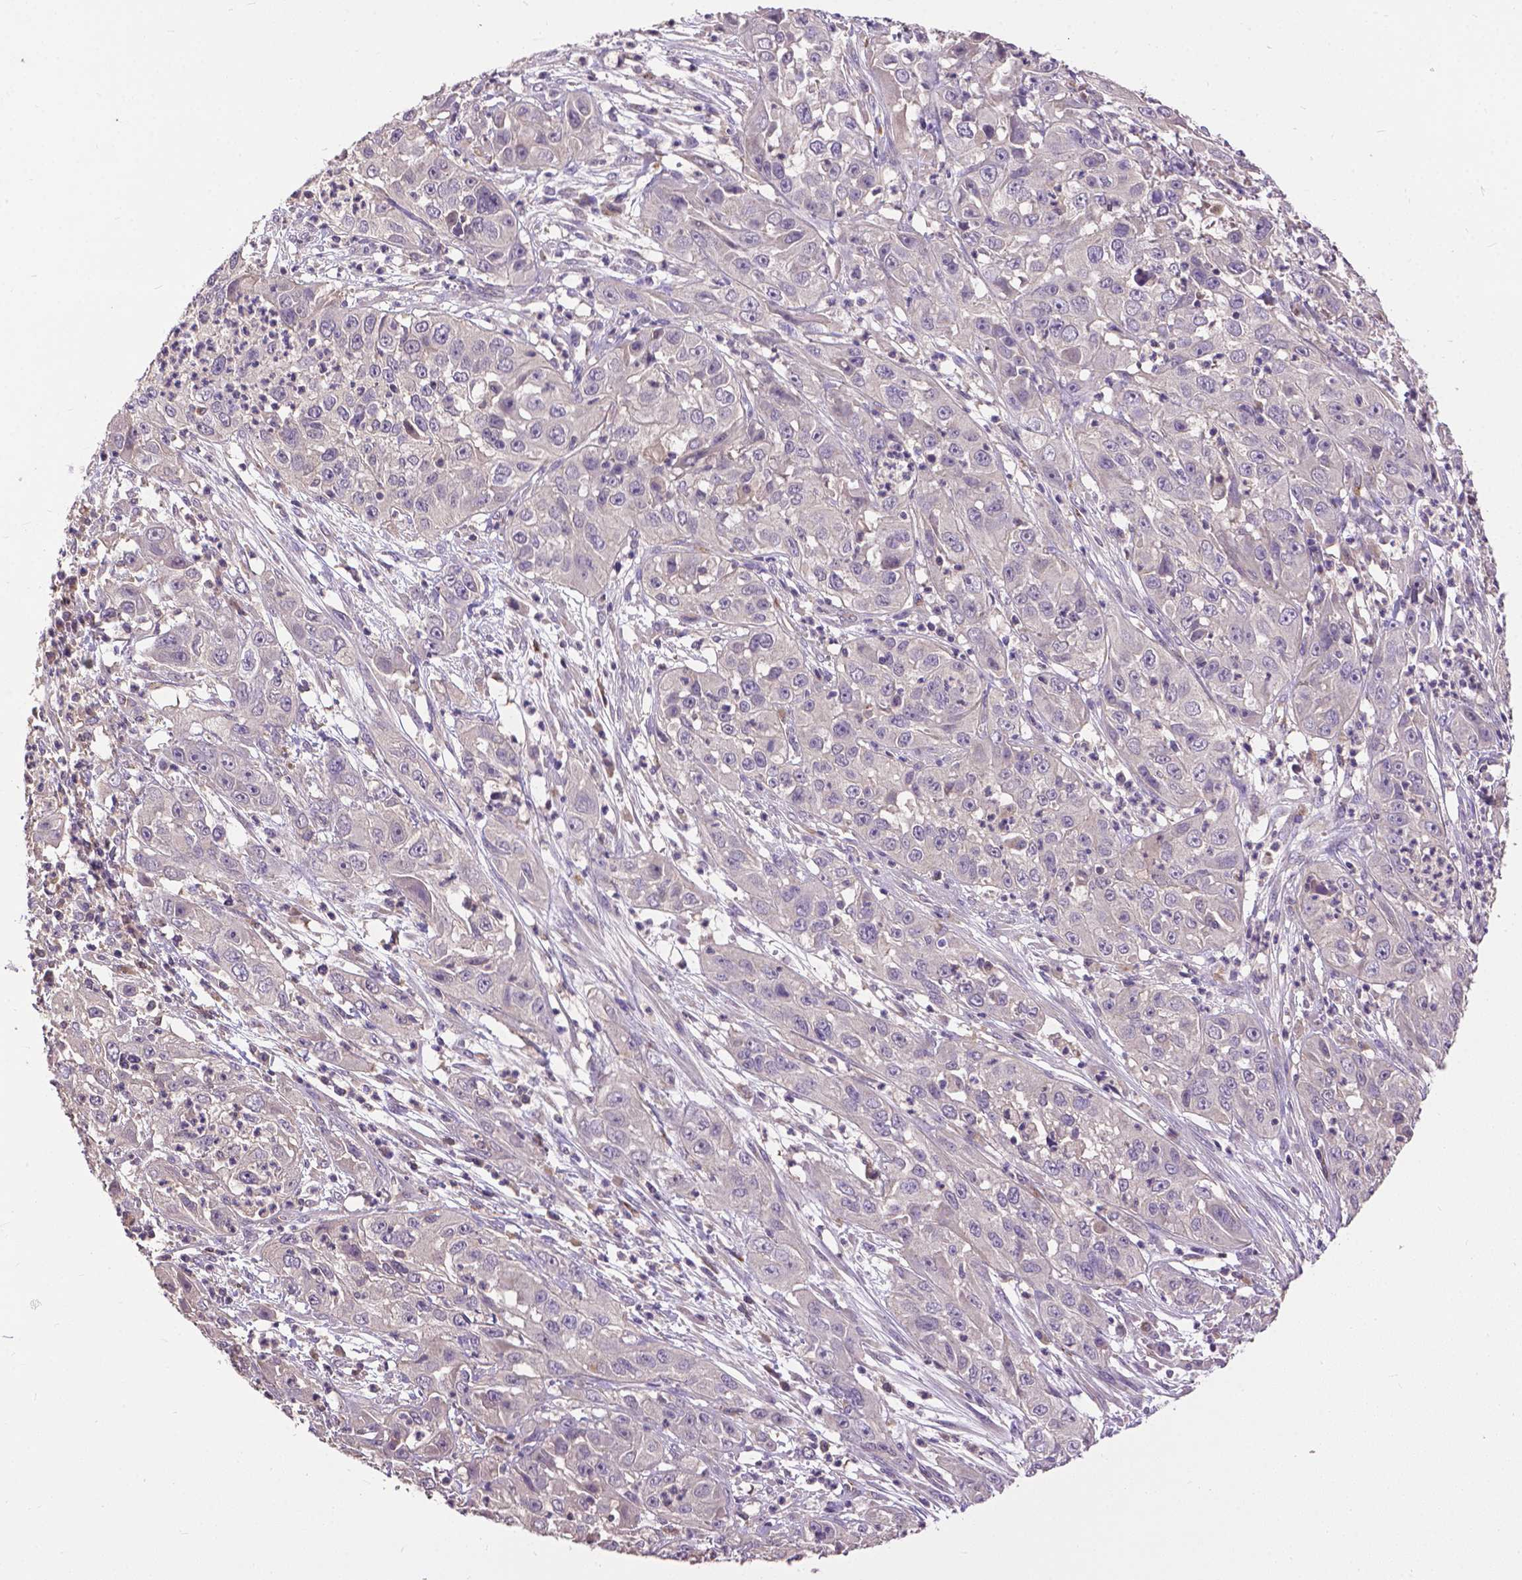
{"staining": {"intensity": "negative", "quantity": "none", "location": "none"}, "tissue": "cervical cancer", "cell_type": "Tumor cells", "image_type": "cancer", "snomed": [{"axis": "morphology", "description": "Squamous cell carcinoma, NOS"}, {"axis": "topography", "description": "Cervix"}], "caption": "An immunohistochemistry (IHC) micrograph of cervical squamous cell carcinoma is shown. There is no staining in tumor cells of cervical squamous cell carcinoma. The staining was performed using DAB to visualize the protein expression in brown, while the nuclei were stained in blue with hematoxylin (Magnification: 20x).", "gene": "ZNF337", "patient": {"sex": "female", "age": 32}}